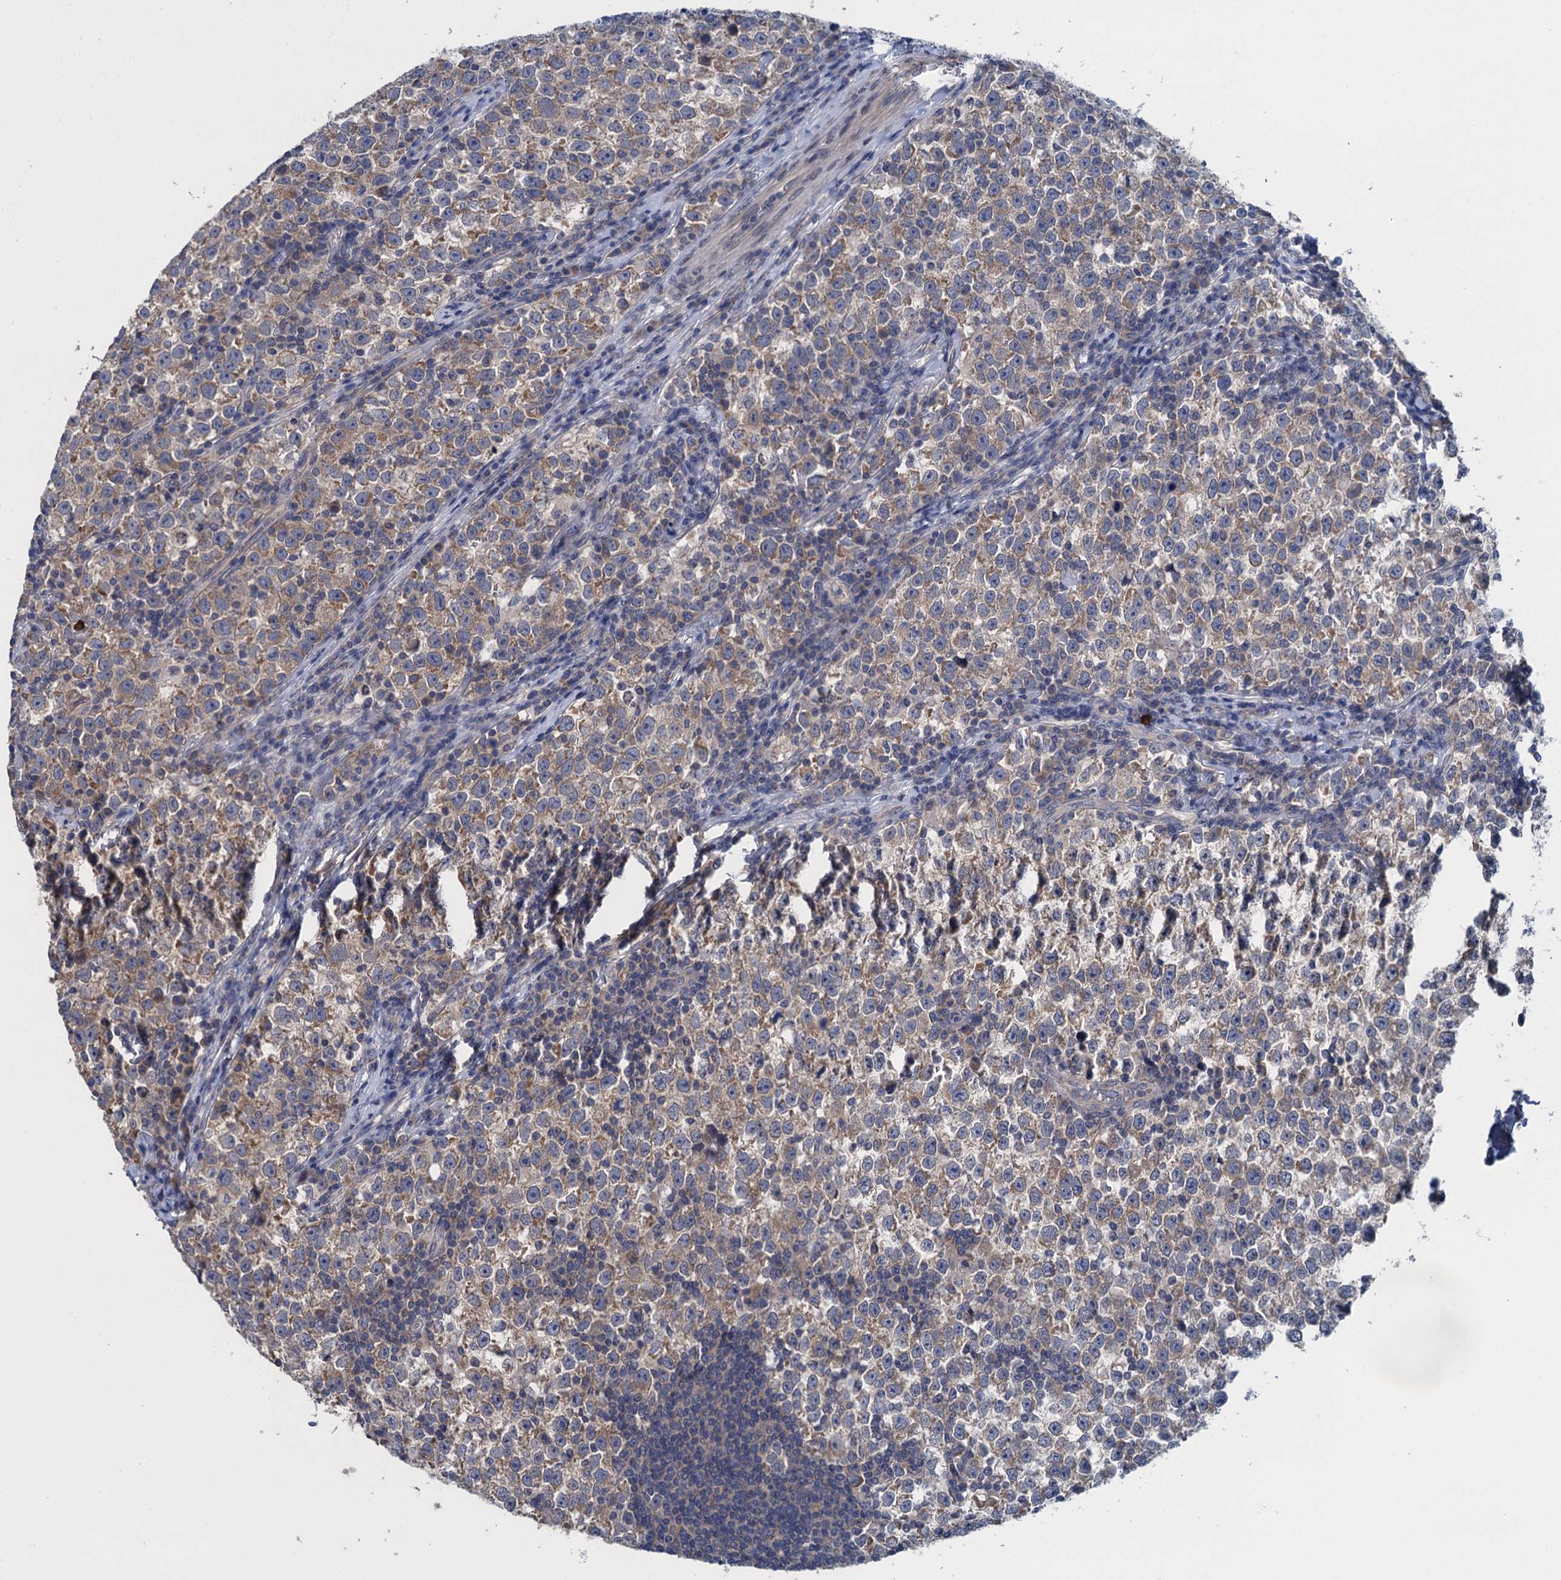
{"staining": {"intensity": "moderate", "quantity": ">75%", "location": "cytoplasmic/membranous"}, "tissue": "testis cancer", "cell_type": "Tumor cells", "image_type": "cancer", "snomed": [{"axis": "morphology", "description": "Normal tissue, NOS"}, {"axis": "morphology", "description": "Seminoma, NOS"}, {"axis": "topography", "description": "Testis"}], "caption": "This image reveals immunohistochemistry (IHC) staining of testis seminoma, with medium moderate cytoplasmic/membranous expression in approximately >75% of tumor cells.", "gene": "CTU2", "patient": {"sex": "male", "age": 43}}